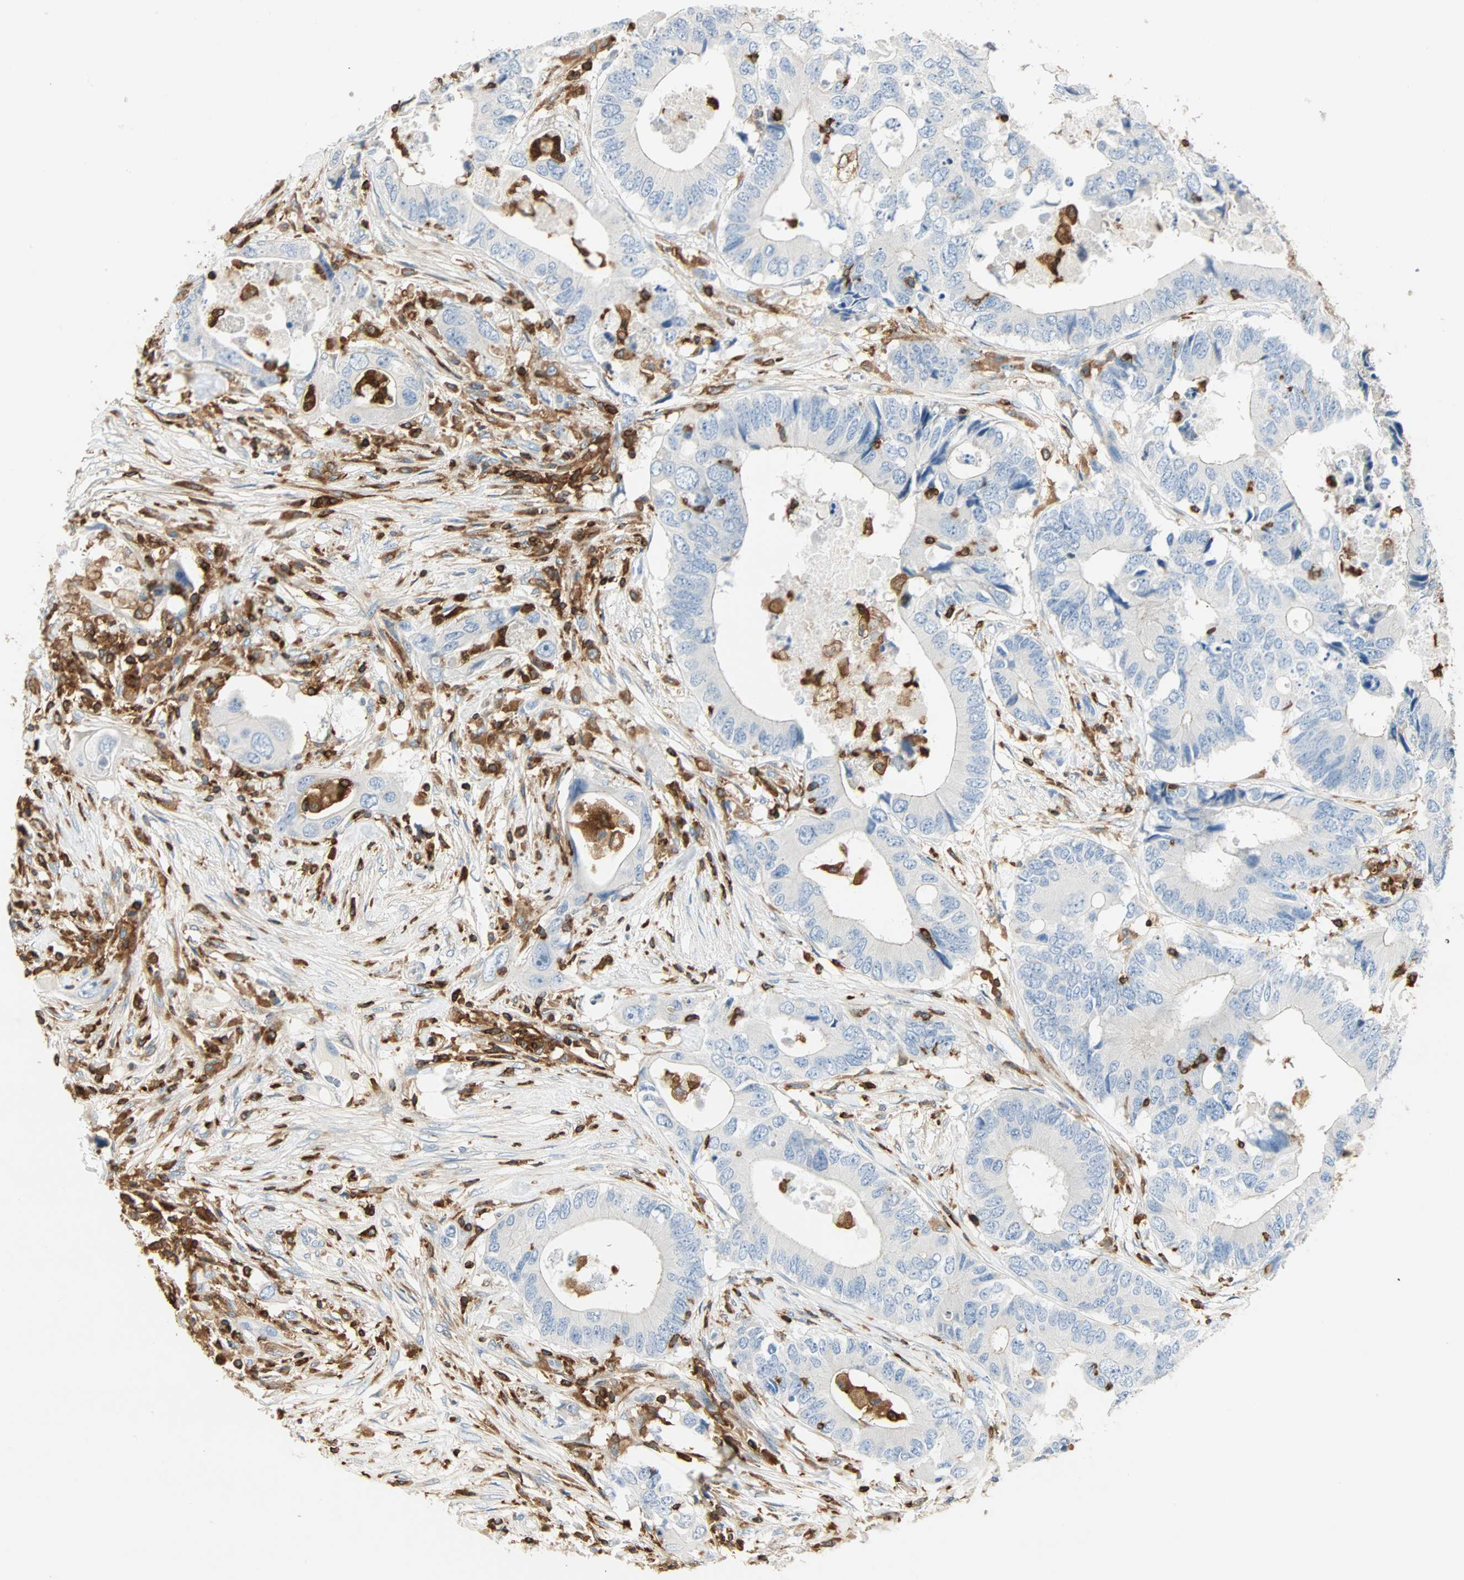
{"staining": {"intensity": "negative", "quantity": "none", "location": "none"}, "tissue": "colorectal cancer", "cell_type": "Tumor cells", "image_type": "cancer", "snomed": [{"axis": "morphology", "description": "Adenocarcinoma, NOS"}, {"axis": "topography", "description": "Colon"}], "caption": "DAB immunohistochemical staining of colorectal cancer (adenocarcinoma) displays no significant positivity in tumor cells.", "gene": "FMNL1", "patient": {"sex": "male", "age": 71}}